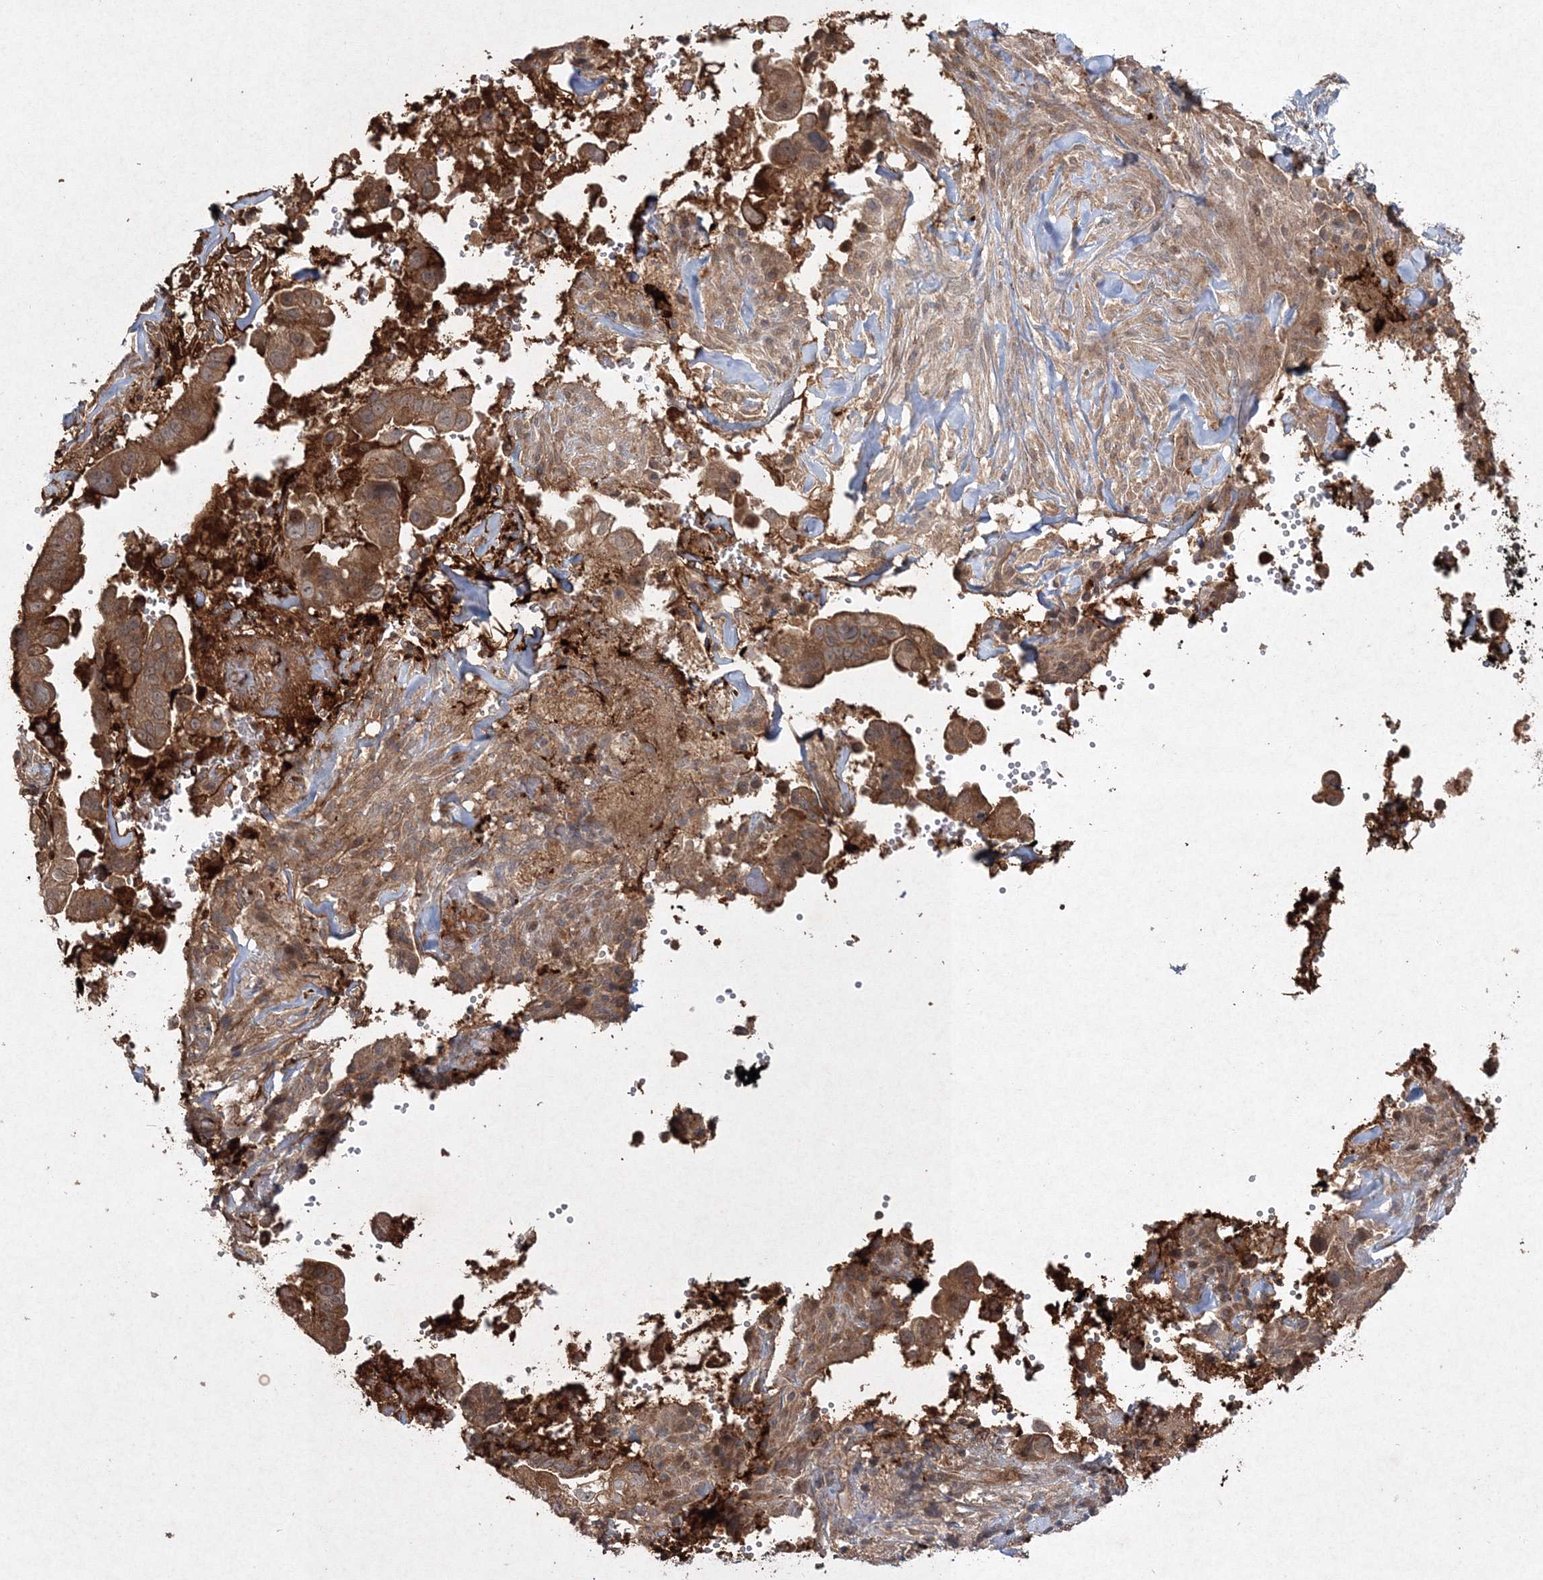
{"staining": {"intensity": "moderate", "quantity": ">75%", "location": "cytoplasmic/membranous"}, "tissue": "pancreatic cancer", "cell_type": "Tumor cells", "image_type": "cancer", "snomed": [{"axis": "morphology", "description": "Inflammation, NOS"}, {"axis": "morphology", "description": "Adenocarcinoma, NOS"}, {"axis": "topography", "description": "Pancreas"}], "caption": "The photomicrograph displays staining of adenocarcinoma (pancreatic), revealing moderate cytoplasmic/membranous protein staining (brown color) within tumor cells.", "gene": "SPRY1", "patient": {"sex": "female", "age": 56}}